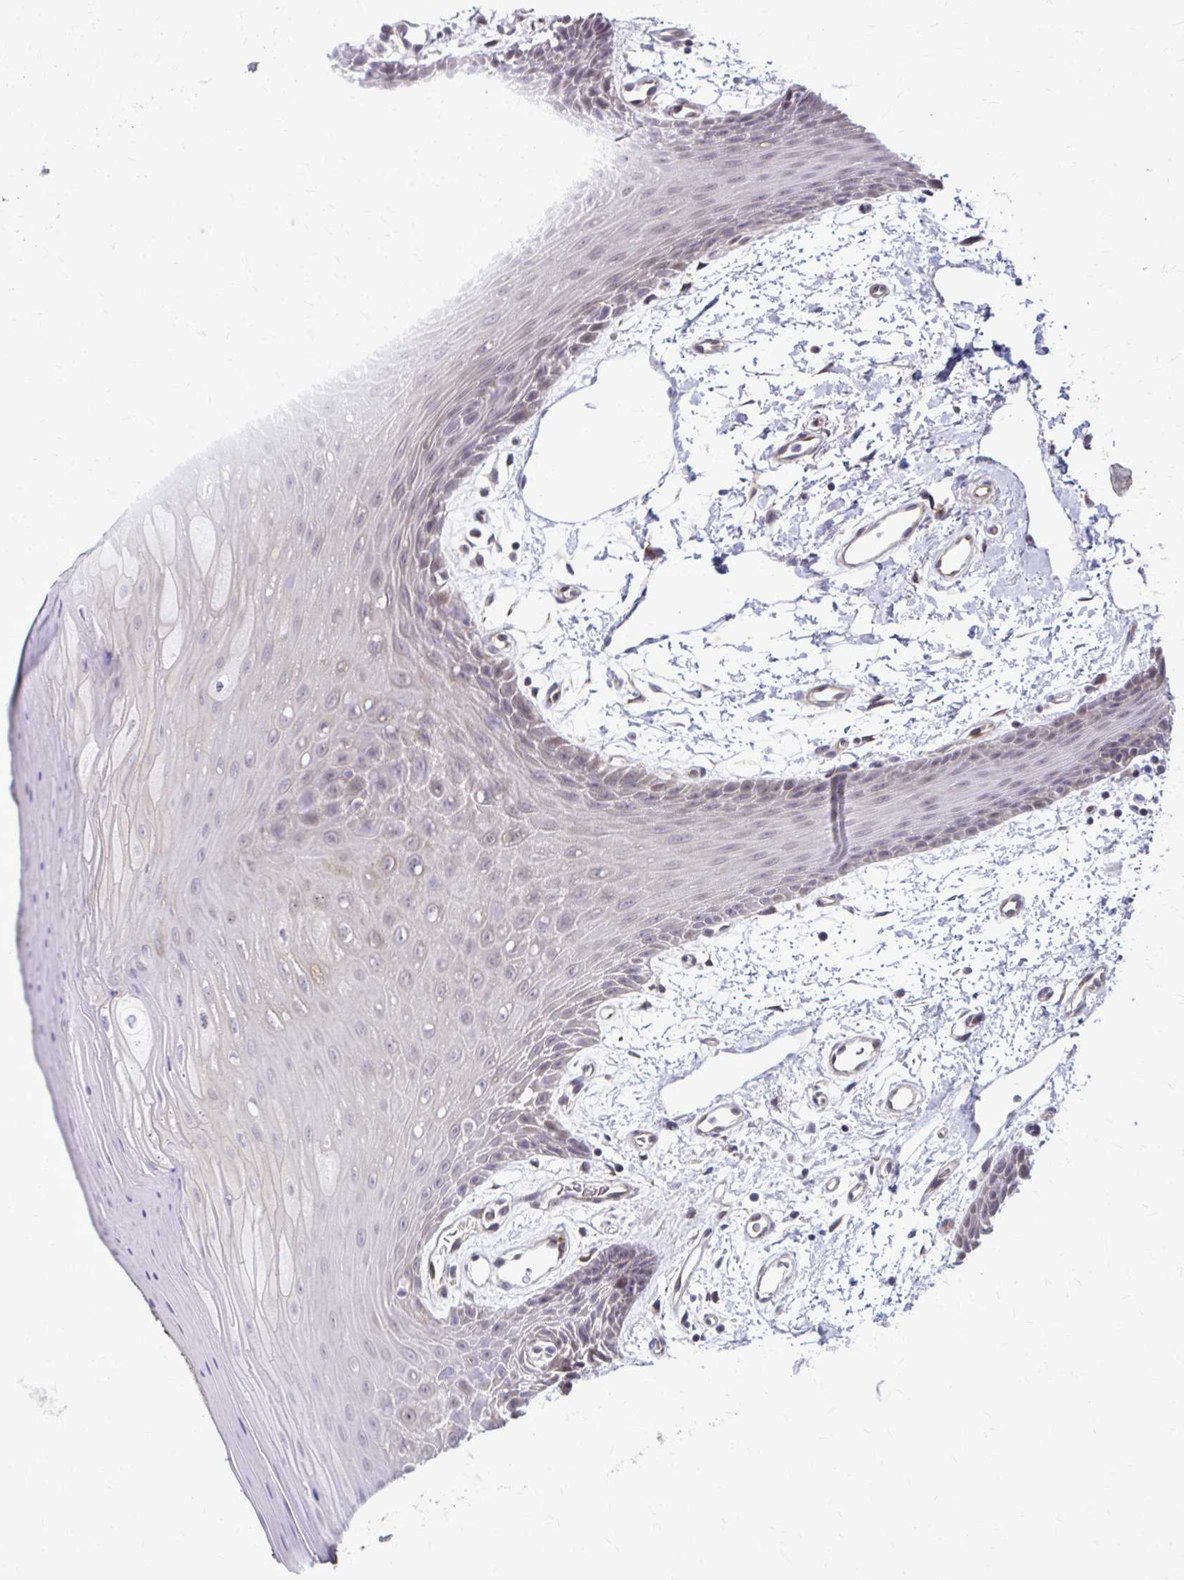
{"staining": {"intensity": "weak", "quantity": "25%-75%", "location": "cytoplasmic/membranous,nuclear"}, "tissue": "oral mucosa", "cell_type": "Squamous epithelial cells", "image_type": "normal", "snomed": [{"axis": "morphology", "description": "Normal tissue, NOS"}, {"axis": "topography", "description": "Oral tissue"}, {"axis": "topography", "description": "Tounge, NOS"}], "caption": "Unremarkable oral mucosa reveals weak cytoplasmic/membranous,nuclear positivity in approximately 25%-75% of squamous epithelial cells The staining is performed using DAB brown chromogen to label protein expression. The nuclei are counter-stained blue using hematoxylin..", "gene": "MAF1", "patient": {"sex": "female", "age": 59}}